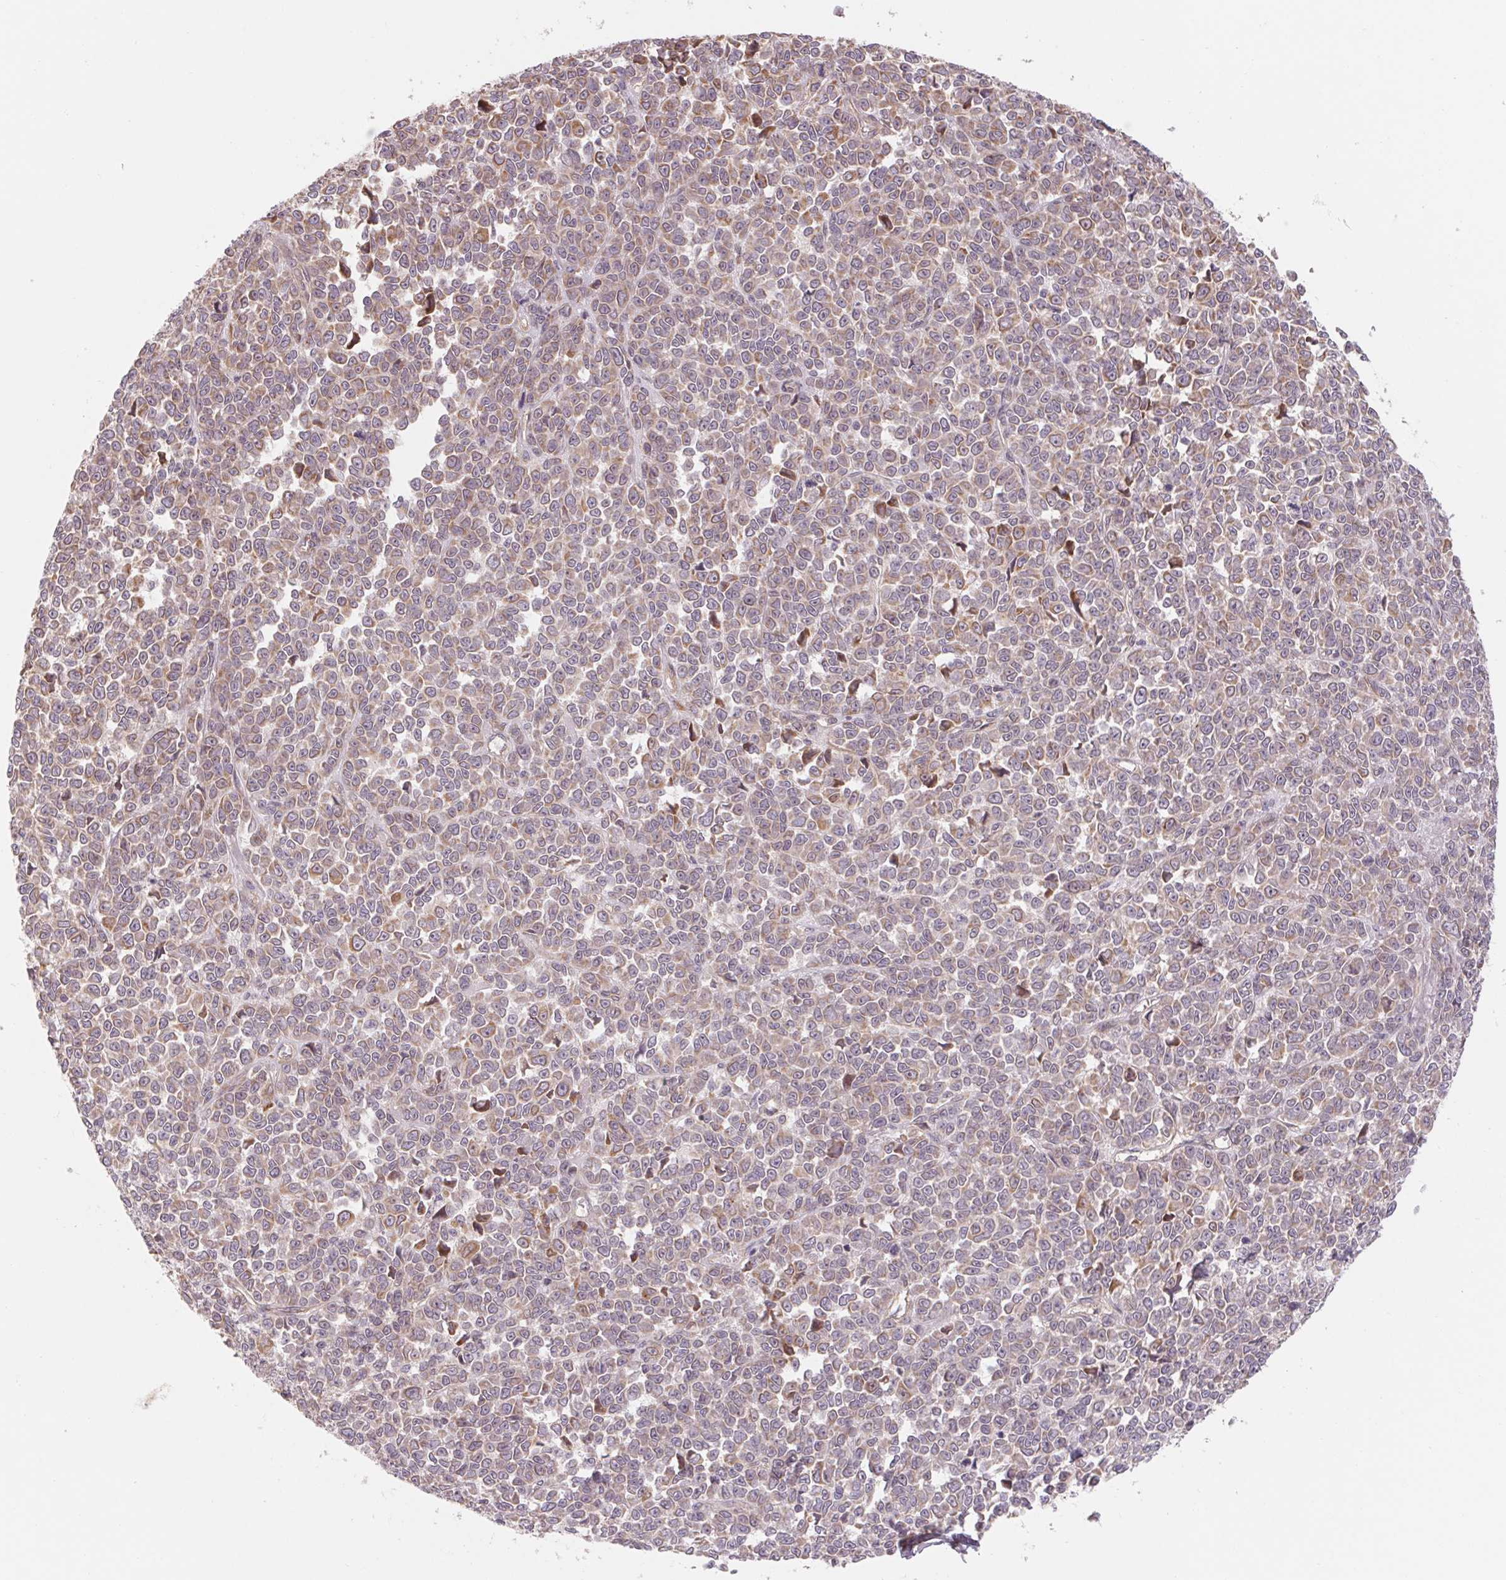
{"staining": {"intensity": "weak", "quantity": "25%-75%", "location": "cytoplasmic/membranous"}, "tissue": "melanoma", "cell_type": "Tumor cells", "image_type": "cancer", "snomed": [{"axis": "morphology", "description": "Malignant melanoma, NOS"}, {"axis": "topography", "description": "Skin"}], "caption": "Malignant melanoma was stained to show a protein in brown. There is low levels of weak cytoplasmic/membranous positivity in about 25%-75% of tumor cells. (brown staining indicates protein expression, while blue staining denotes nuclei).", "gene": "CCDC112", "patient": {"sex": "female", "age": 95}}